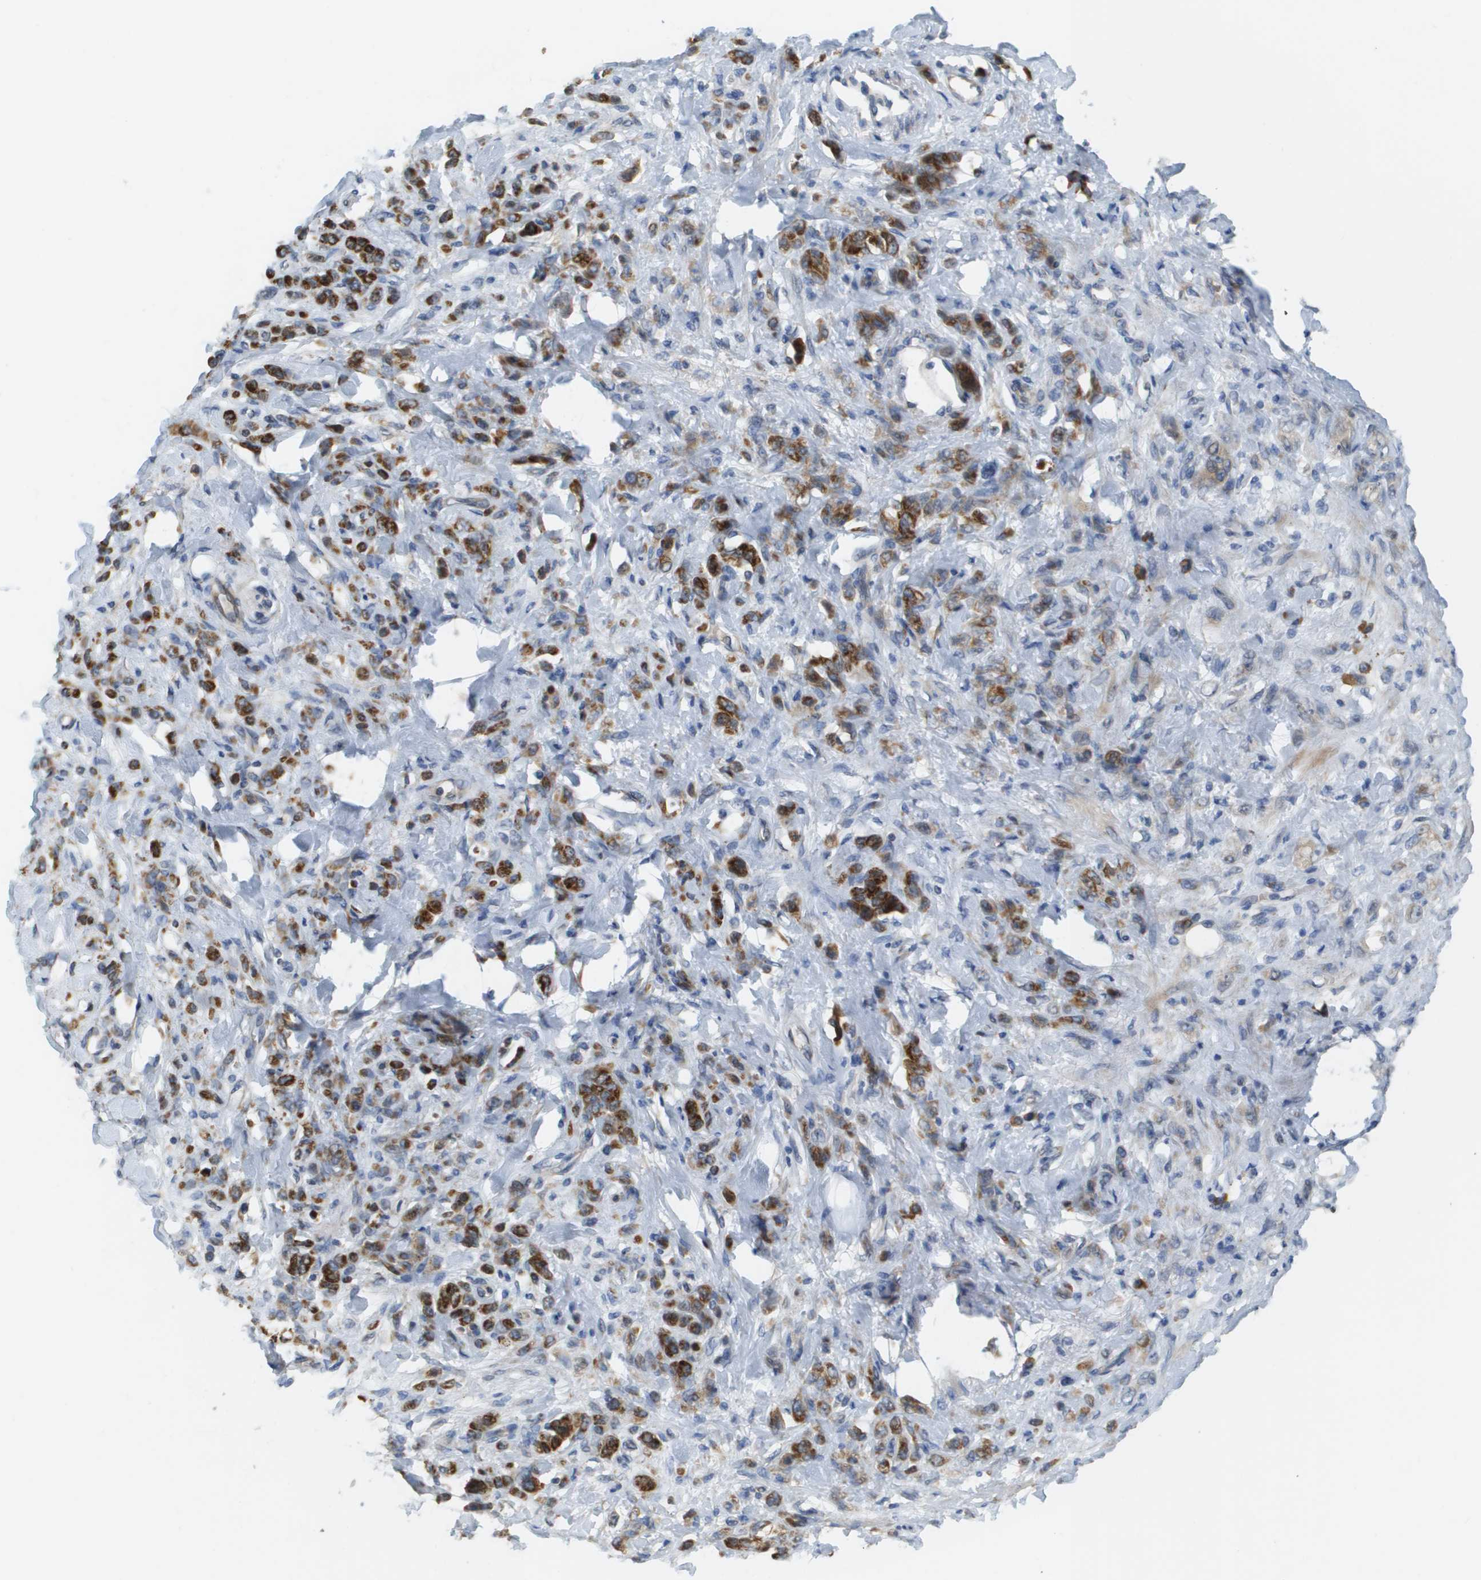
{"staining": {"intensity": "strong", "quantity": ">75%", "location": "cytoplasmic/membranous"}, "tissue": "stomach cancer", "cell_type": "Tumor cells", "image_type": "cancer", "snomed": [{"axis": "morphology", "description": "Normal tissue, NOS"}, {"axis": "morphology", "description": "Adenocarcinoma, NOS"}, {"axis": "topography", "description": "Stomach"}], "caption": "A high amount of strong cytoplasmic/membranous expression is appreciated in about >75% of tumor cells in stomach cancer (adenocarcinoma) tissue.", "gene": "CASP10", "patient": {"sex": "male", "age": 82}}